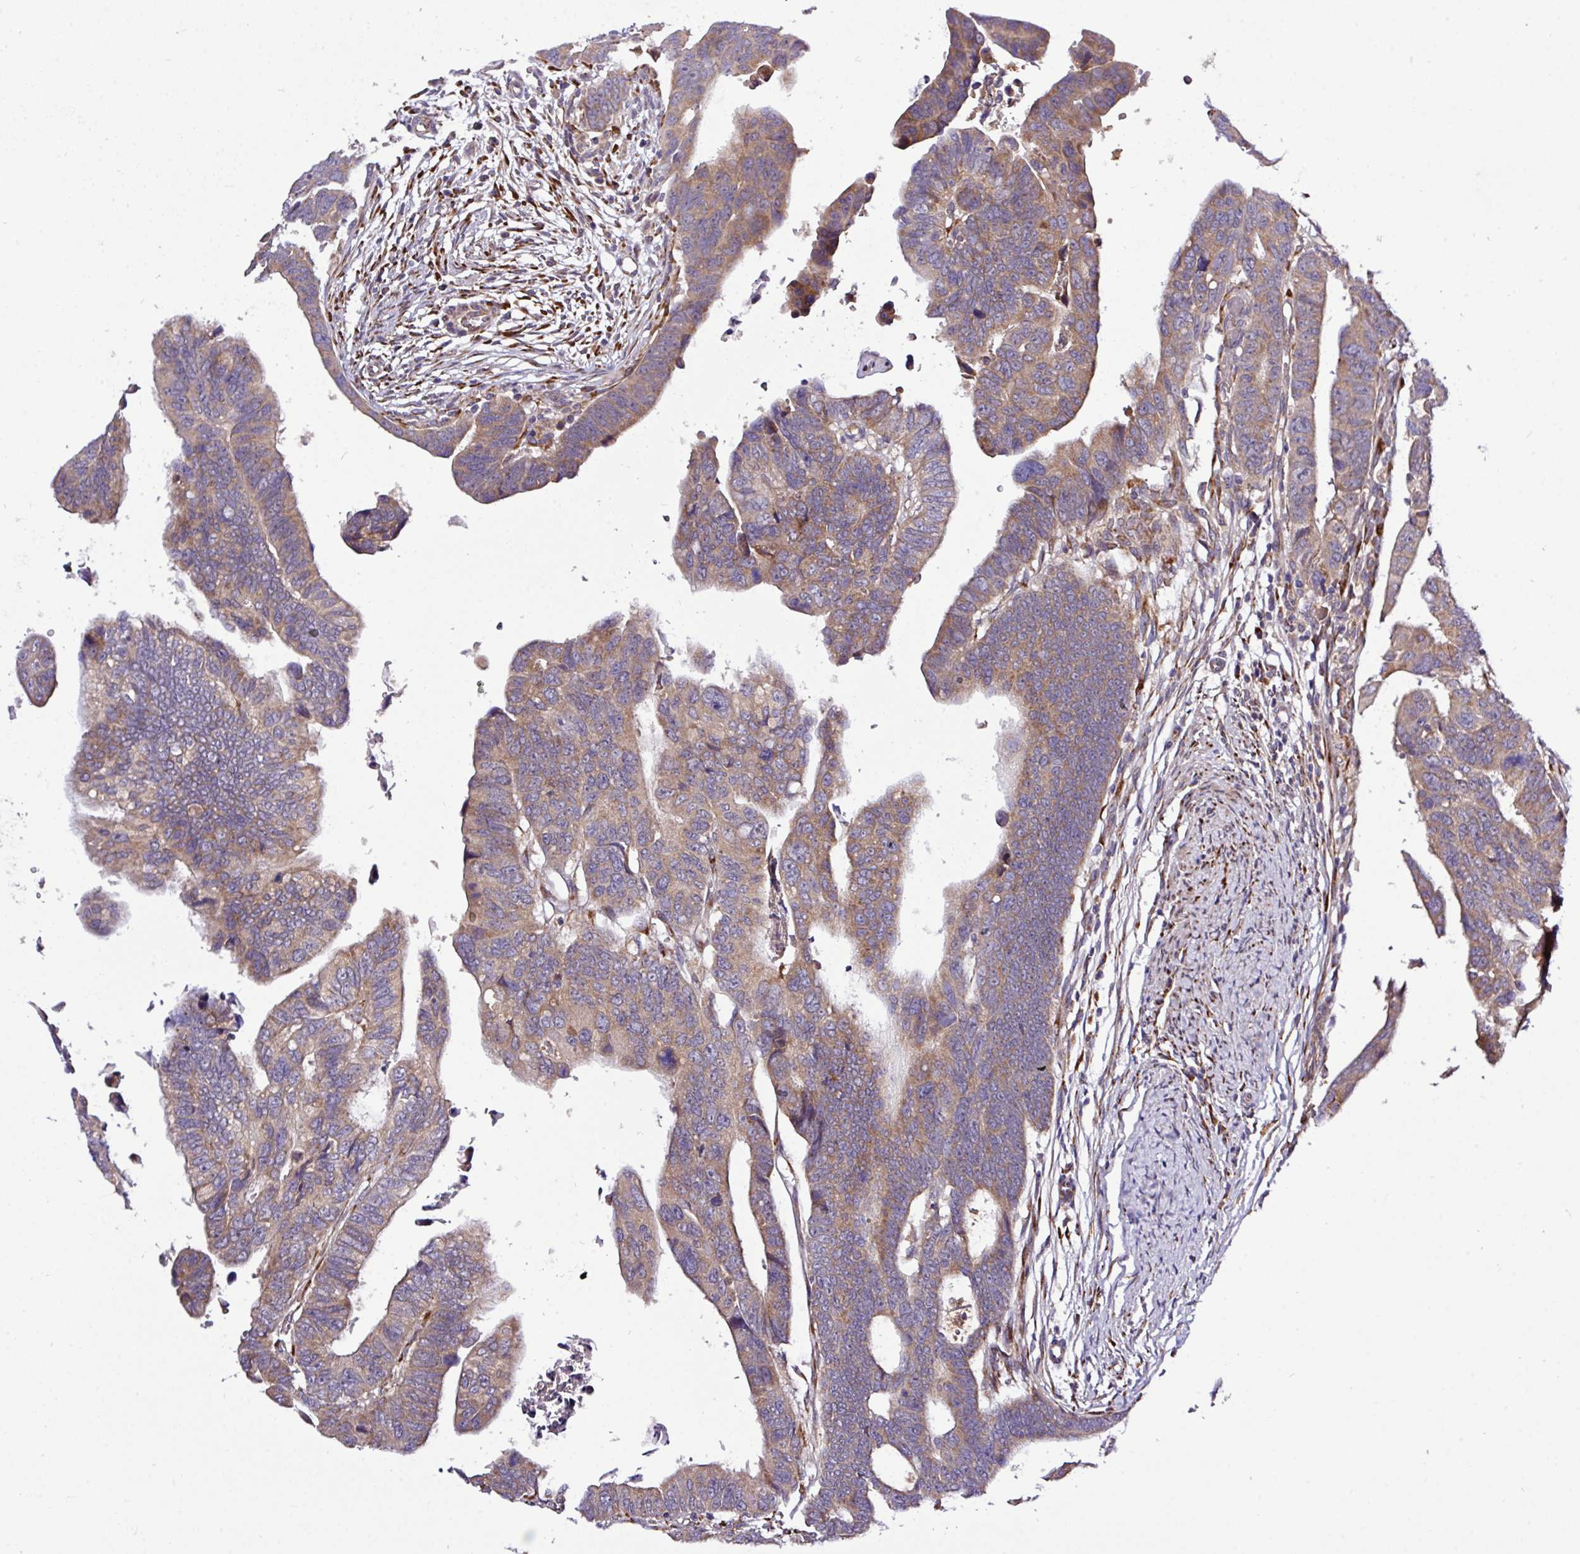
{"staining": {"intensity": "moderate", "quantity": ">75%", "location": "cytoplasmic/membranous"}, "tissue": "colorectal cancer", "cell_type": "Tumor cells", "image_type": "cancer", "snomed": [{"axis": "morphology", "description": "Adenocarcinoma, NOS"}, {"axis": "topography", "description": "Rectum"}], "caption": "Adenocarcinoma (colorectal) stained for a protein (brown) reveals moderate cytoplasmic/membranous positive positivity in about >75% of tumor cells.", "gene": "TM2D2", "patient": {"sex": "female", "age": 65}}